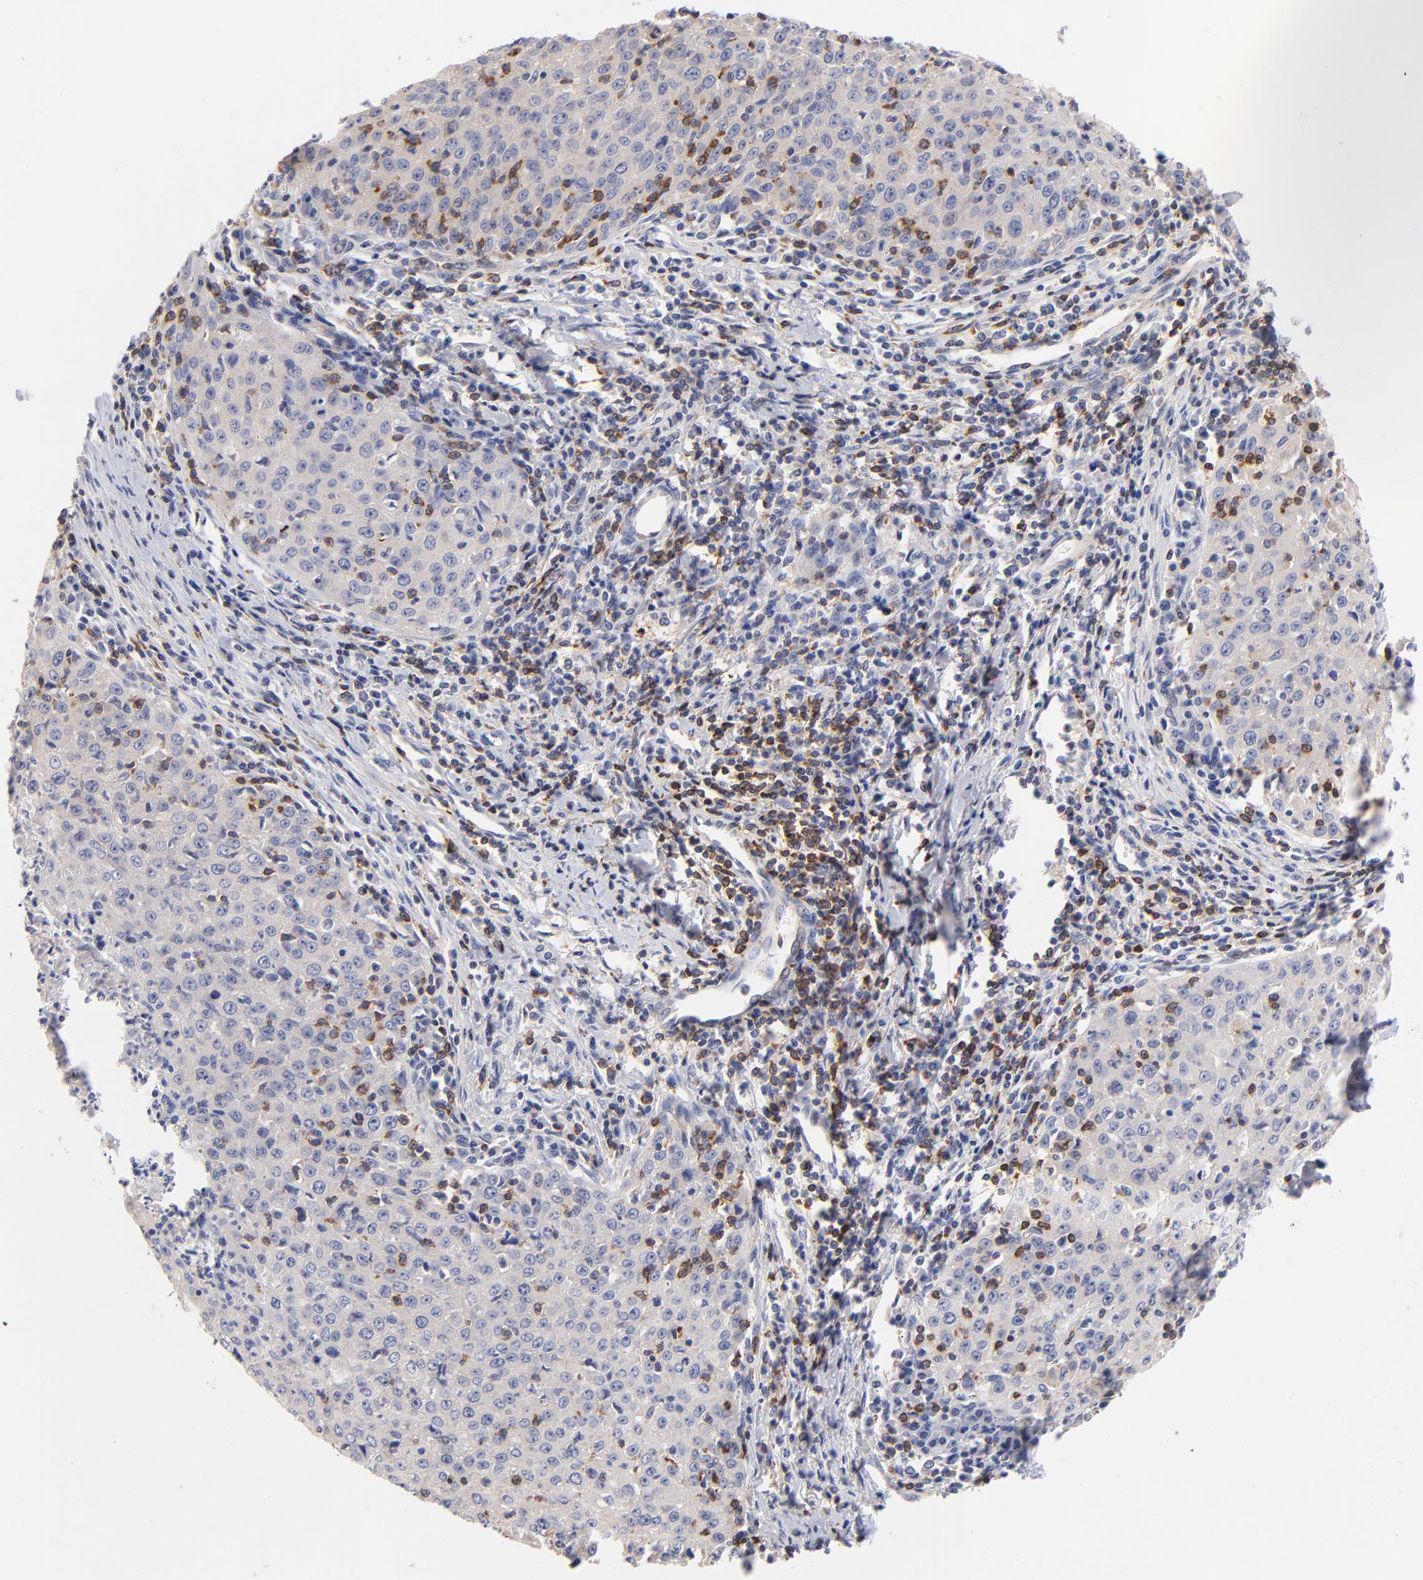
{"staining": {"intensity": "negative", "quantity": "none", "location": "none"}, "tissue": "cervical cancer", "cell_type": "Tumor cells", "image_type": "cancer", "snomed": [{"axis": "morphology", "description": "Squamous cell carcinoma, NOS"}, {"axis": "topography", "description": "Cervix"}], "caption": "Squamous cell carcinoma (cervical) was stained to show a protein in brown. There is no significant expression in tumor cells. (DAB (3,3'-diaminobenzidine) immunohistochemistry with hematoxylin counter stain).", "gene": "KREMEN2", "patient": {"sex": "female", "age": 27}}